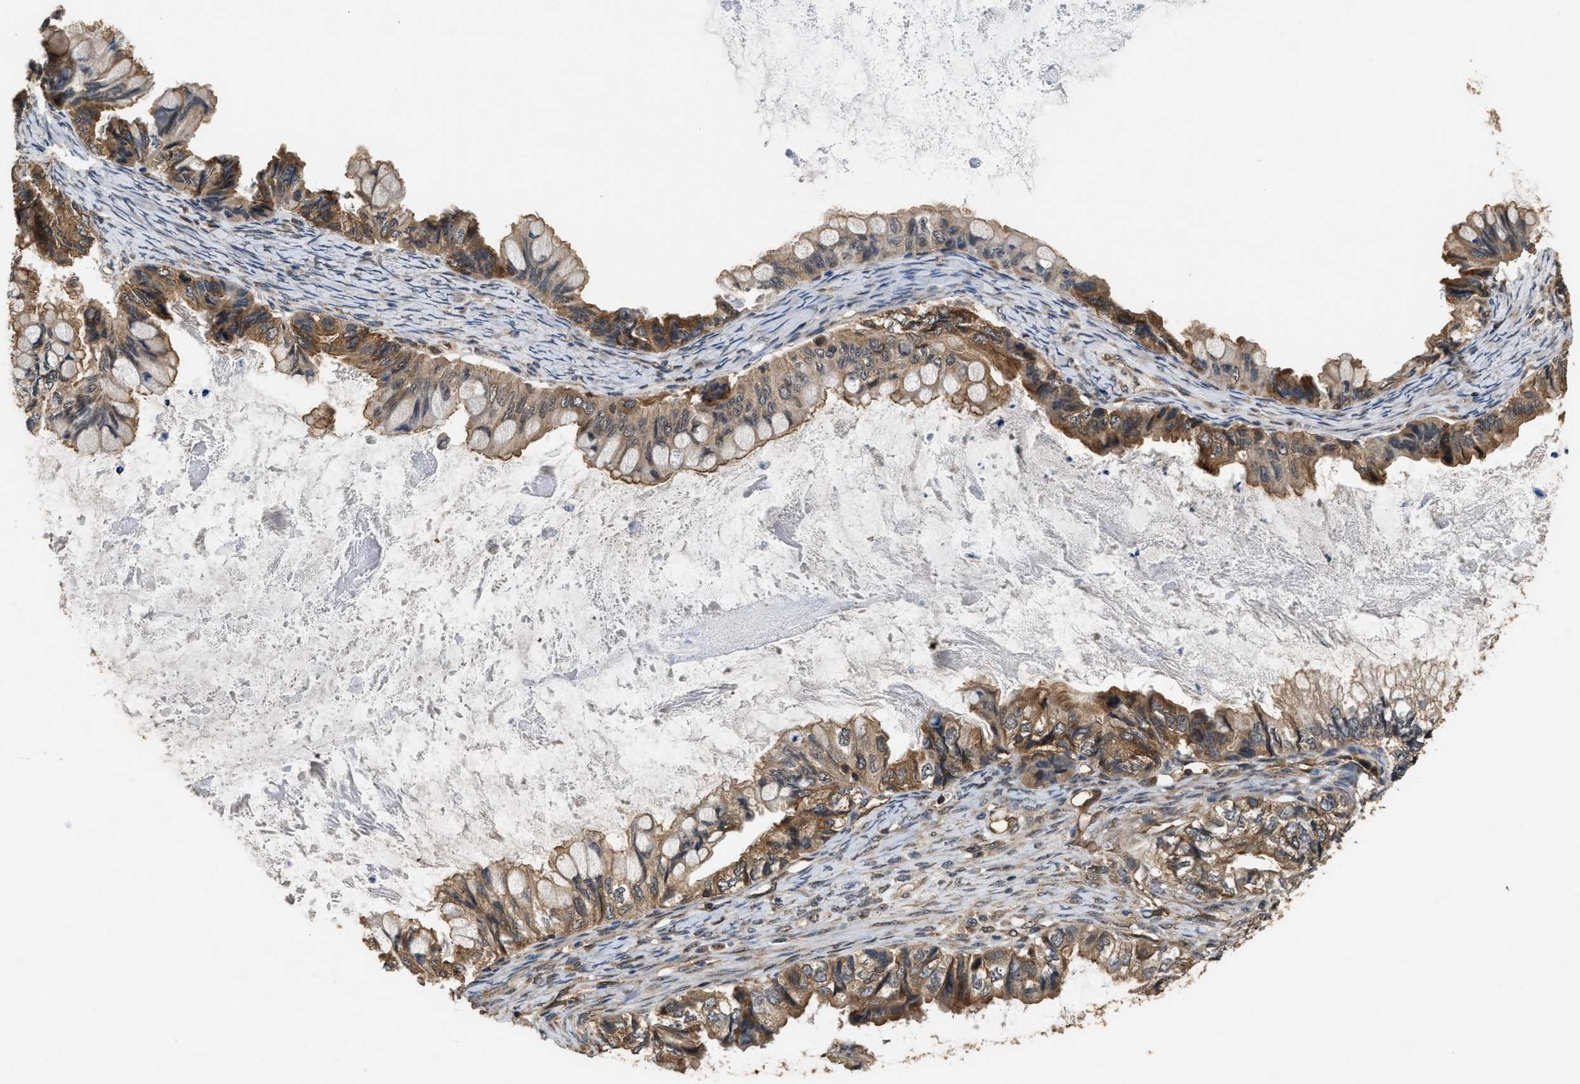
{"staining": {"intensity": "moderate", "quantity": ">75%", "location": "cytoplasmic/membranous"}, "tissue": "ovarian cancer", "cell_type": "Tumor cells", "image_type": "cancer", "snomed": [{"axis": "morphology", "description": "Cystadenocarcinoma, mucinous, NOS"}, {"axis": "topography", "description": "Ovary"}], "caption": "This photomicrograph displays IHC staining of human ovarian cancer (mucinous cystadenocarcinoma), with medium moderate cytoplasmic/membranous expression in approximately >75% of tumor cells.", "gene": "DNAJC2", "patient": {"sex": "female", "age": 80}}